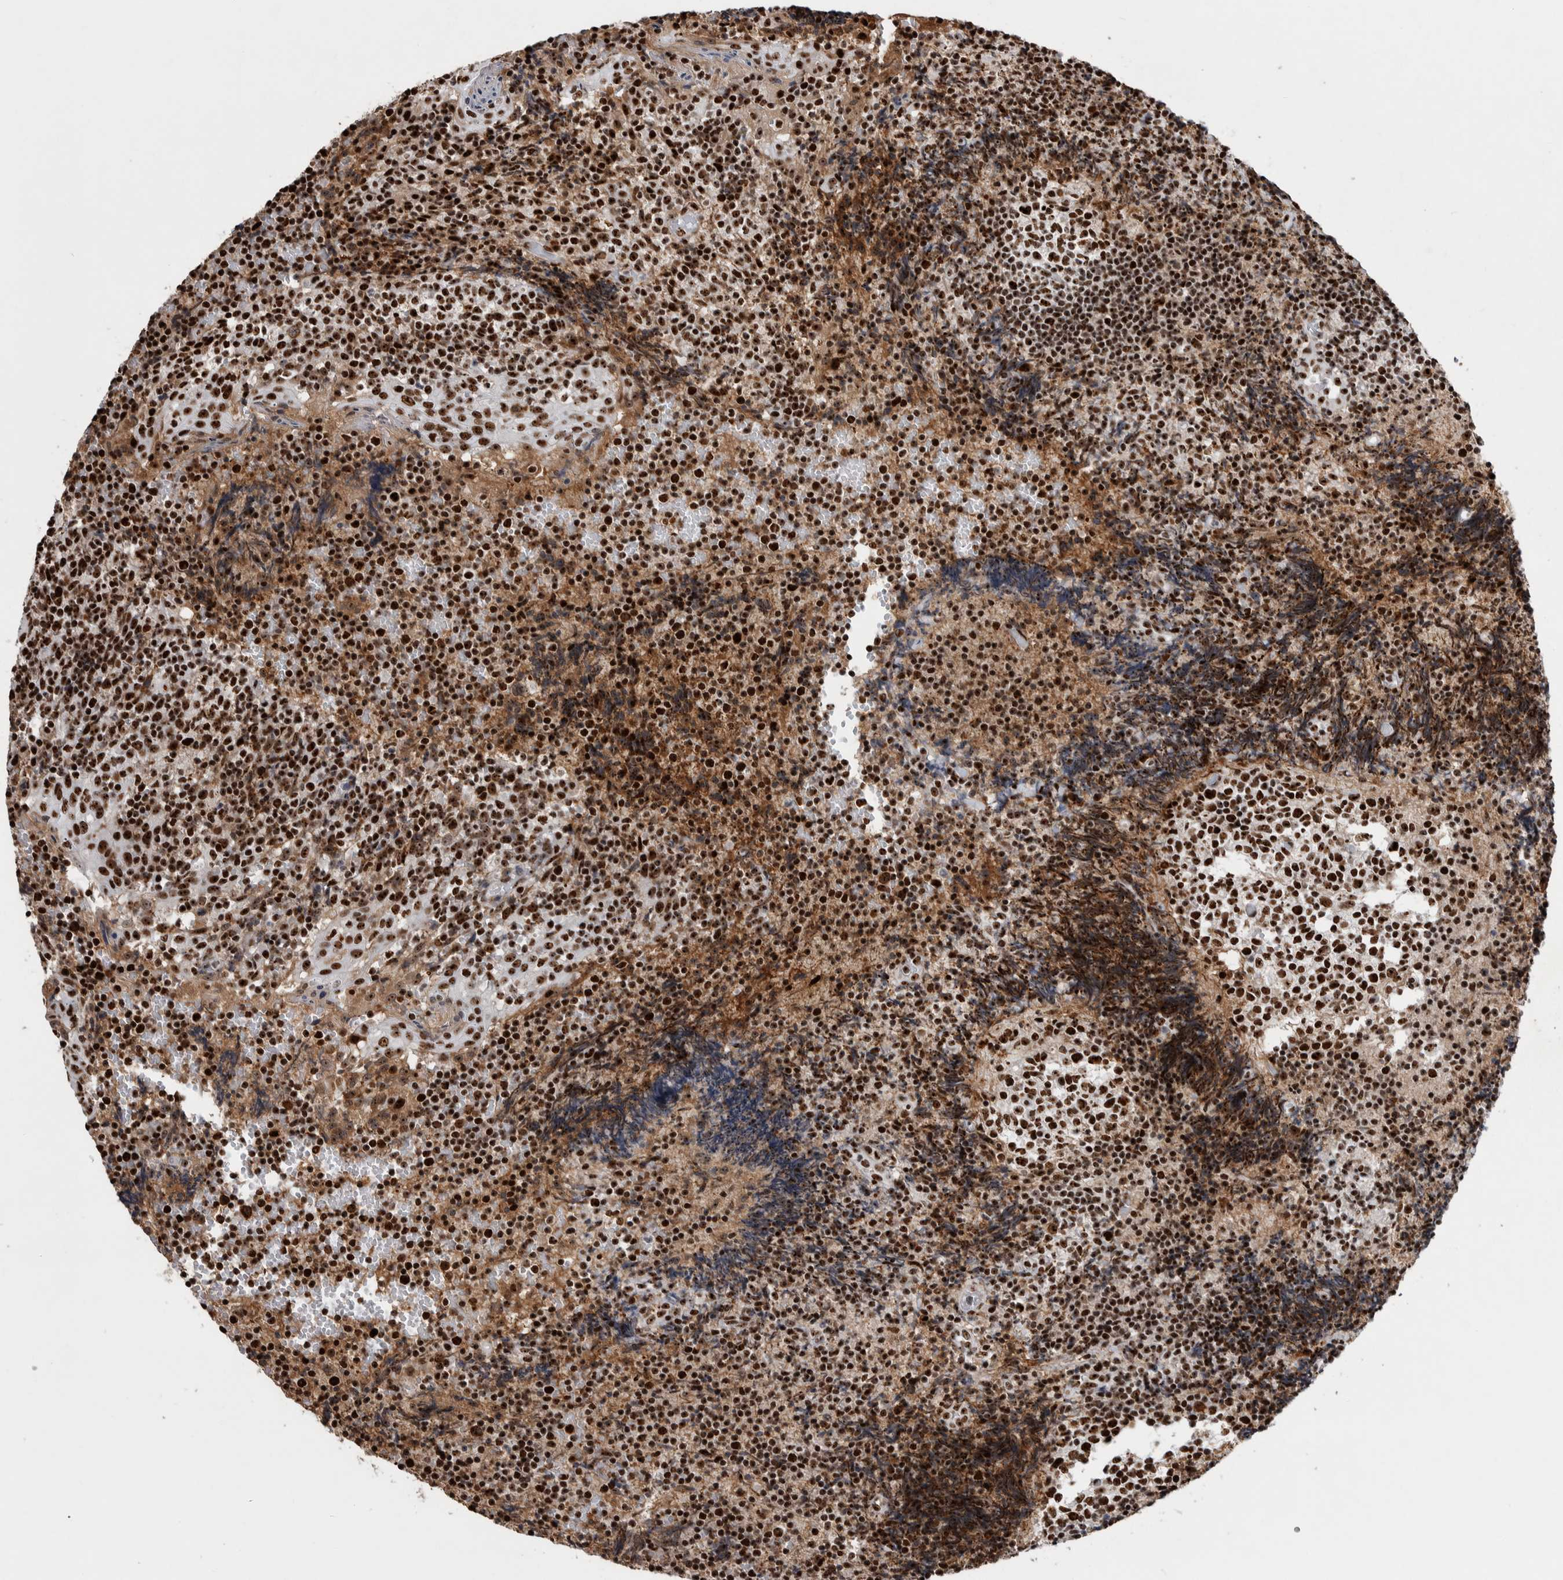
{"staining": {"intensity": "strong", "quantity": ">75%", "location": "nuclear"}, "tissue": "tonsil", "cell_type": "Germinal center cells", "image_type": "normal", "snomed": [{"axis": "morphology", "description": "Normal tissue, NOS"}, {"axis": "topography", "description": "Tonsil"}], "caption": "An image showing strong nuclear positivity in about >75% of germinal center cells in normal tonsil, as visualized by brown immunohistochemical staining.", "gene": "NCL", "patient": {"sex": "female", "age": 19}}